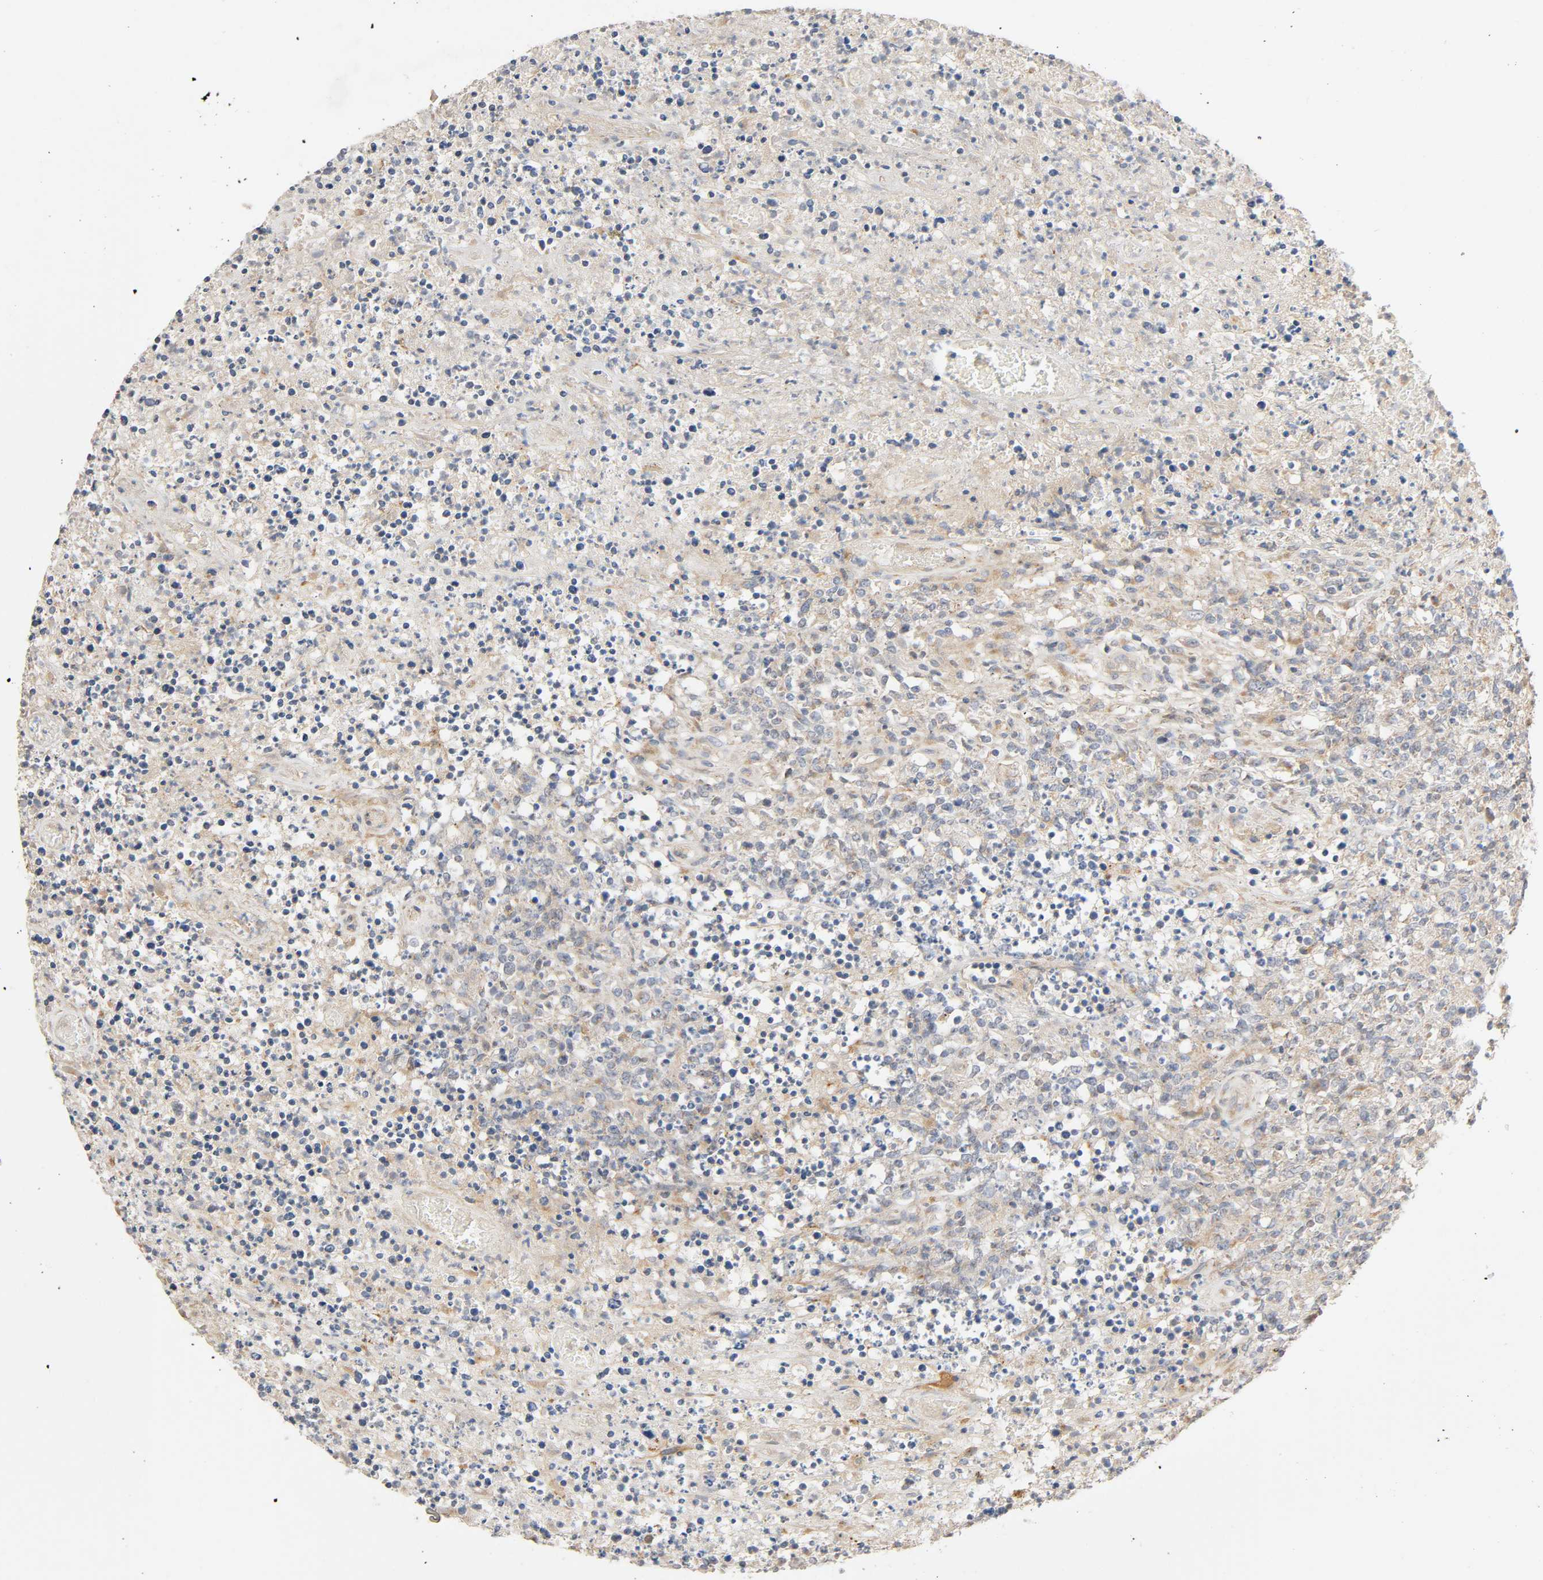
{"staining": {"intensity": "negative", "quantity": "none", "location": "none"}, "tissue": "lymphoma", "cell_type": "Tumor cells", "image_type": "cancer", "snomed": [{"axis": "morphology", "description": "Malignant lymphoma, non-Hodgkin's type, High grade"}, {"axis": "topography", "description": "Lymph node"}], "caption": "Immunohistochemistry of high-grade malignant lymphoma, non-Hodgkin's type demonstrates no staining in tumor cells.", "gene": "SGSM1", "patient": {"sex": "female", "age": 84}}